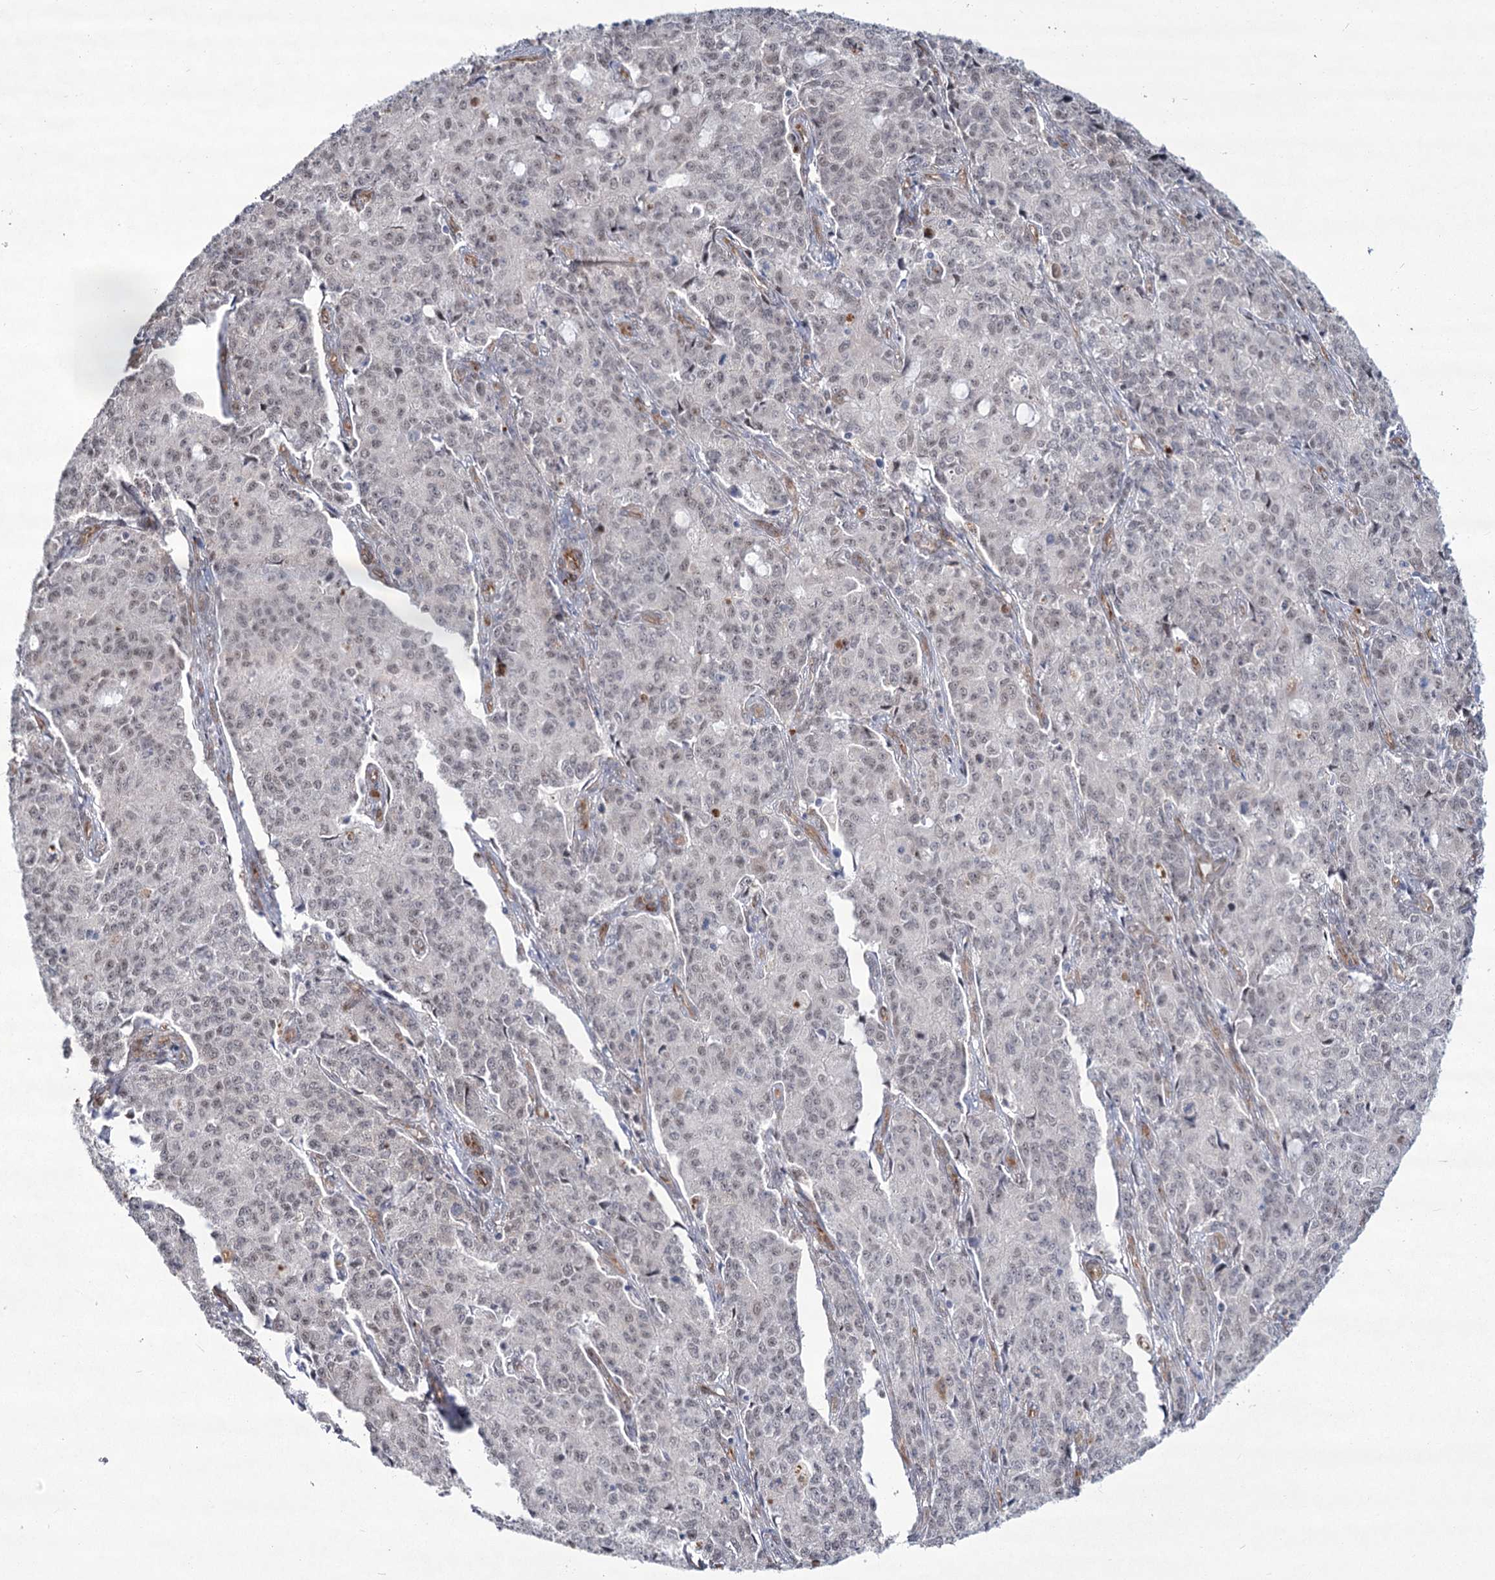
{"staining": {"intensity": "weak", "quantity": "25%-75%", "location": "nuclear"}, "tissue": "endometrial cancer", "cell_type": "Tumor cells", "image_type": "cancer", "snomed": [{"axis": "morphology", "description": "Adenocarcinoma, NOS"}, {"axis": "topography", "description": "Endometrium"}], "caption": "The image shows immunohistochemical staining of adenocarcinoma (endometrial). There is weak nuclear expression is seen in approximately 25%-75% of tumor cells.", "gene": "YBX3", "patient": {"sex": "female", "age": 50}}